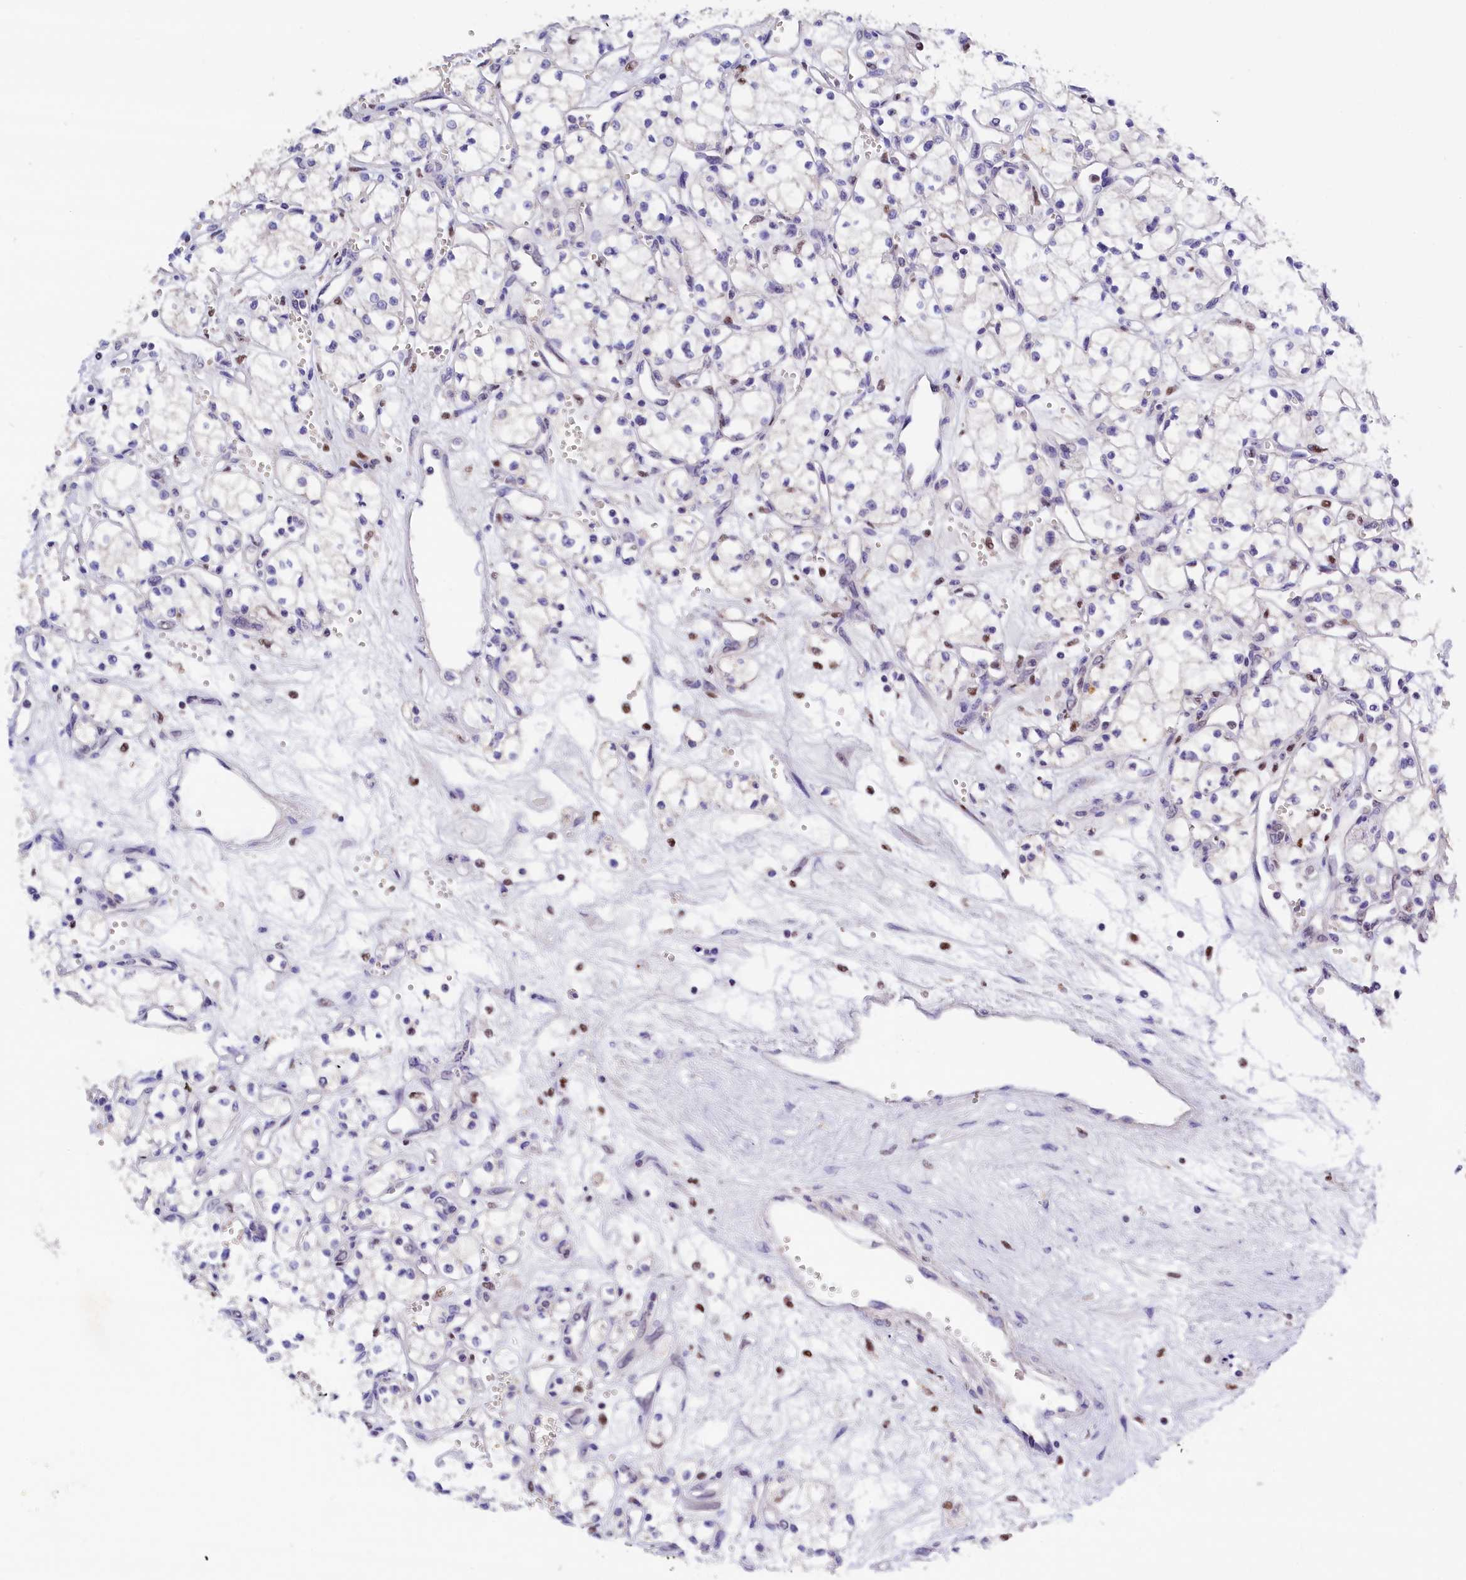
{"staining": {"intensity": "negative", "quantity": "none", "location": "none"}, "tissue": "renal cancer", "cell_type": "Tumor cells", "image_type": "cancer", "snomed": [{"axis": "morphology", "description": "Adenocarcinoma, NOS"}, {"axis": "topography", "description": "Kidney"}], "caption": "Protein analysis of adenocarcinoma (renal) reveals no significant positivity in tumor cells. (Immunohistochemistry, brightfield microscopy, high magnification).", "gene": "BTBD9", "patient": {"sex": "male", "age": 59}}